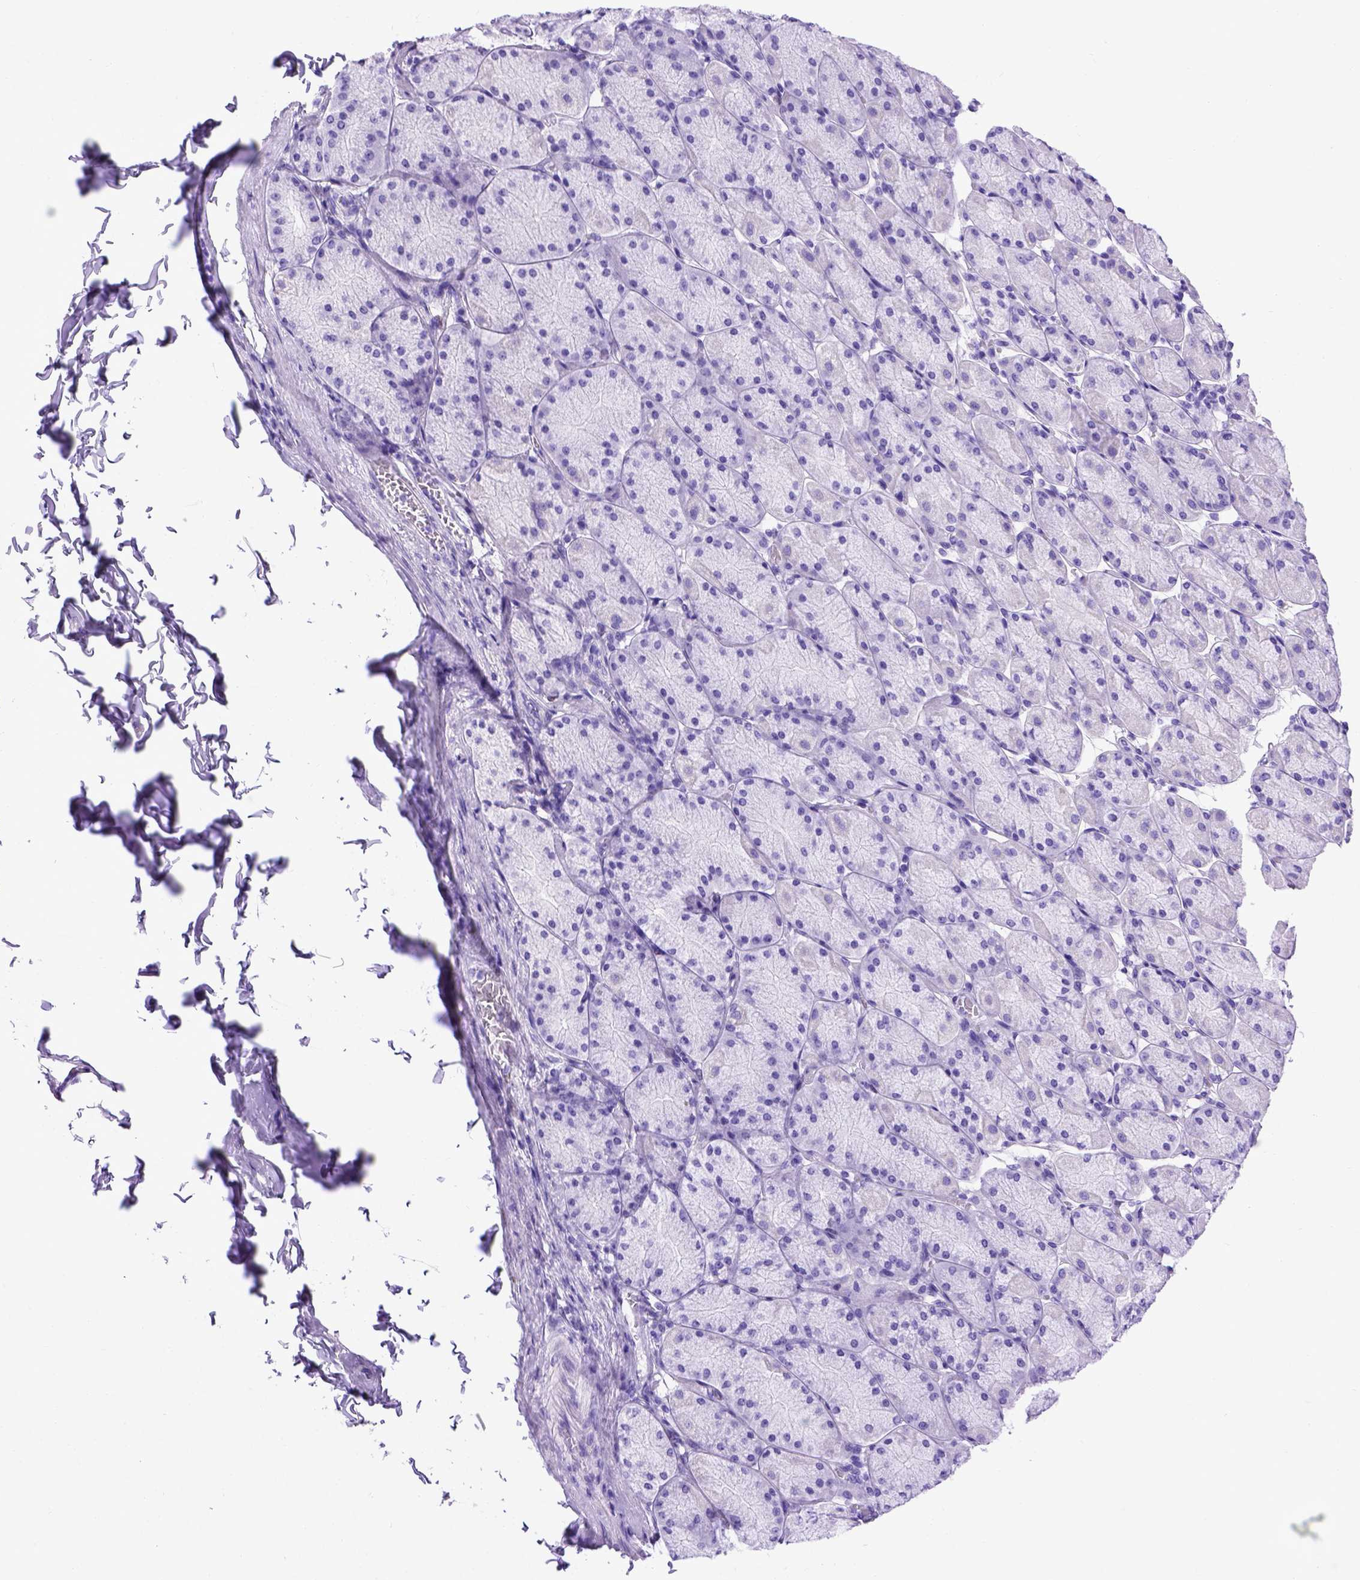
{"staining": {"intensity": "negative", "quantity": "none", "location": "none"}, "tissue": "stomach", "cell_type": "Glandular cells", "image_type": "normal", "snomed": [{"axis": "morphology", "description": "Normal tissue, NOS"}, {"axis": "topography", "description": "Stomach, upper"}], "caption": "A high-resolution histopathology image shows immunohistochemistry (IHC) staining of normal stomach, which exhibits no significant positivity in glandular cells.", "gene": "MEOX2", "patient": {"sex": "female", "age": 56}}